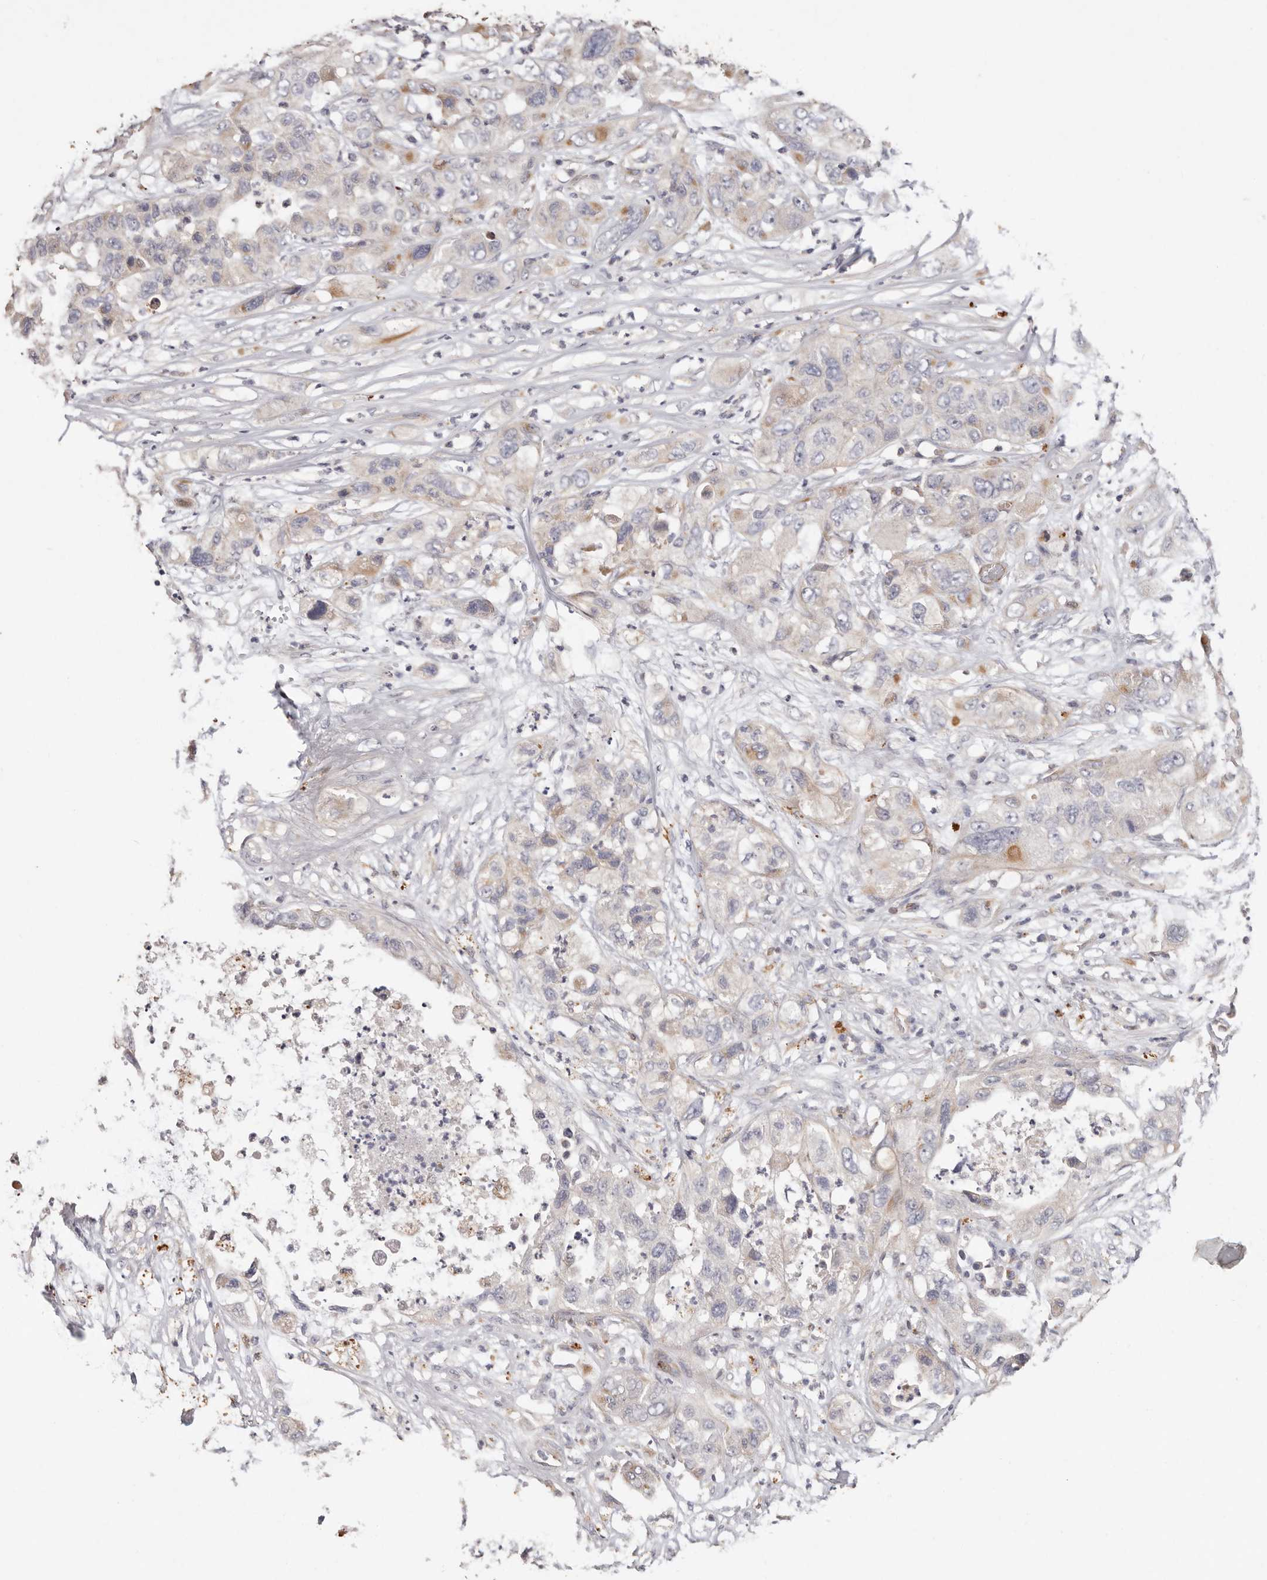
{"staining": {"intensity": "weak", "quantity": "<25%", "location": "cytoplasmic/membranous"}, "tissue": "pancreatic cancer", "cell_type": "Tumor cells", "image_type": "cancer", "snomed": [{"axis": "morphology", "description": "Adenocarcinoma, NOS"}, {"axis": "topography", "description": "Pancreas"}], "caption": "A photomicrograph of human pancreatic cancer is negative for staining in tumor cells. (DAB IHC visualized using brightfield microscopy, high magnification).", "gene": "THBS3", "patient": {"sex": "female", "age": 78}}